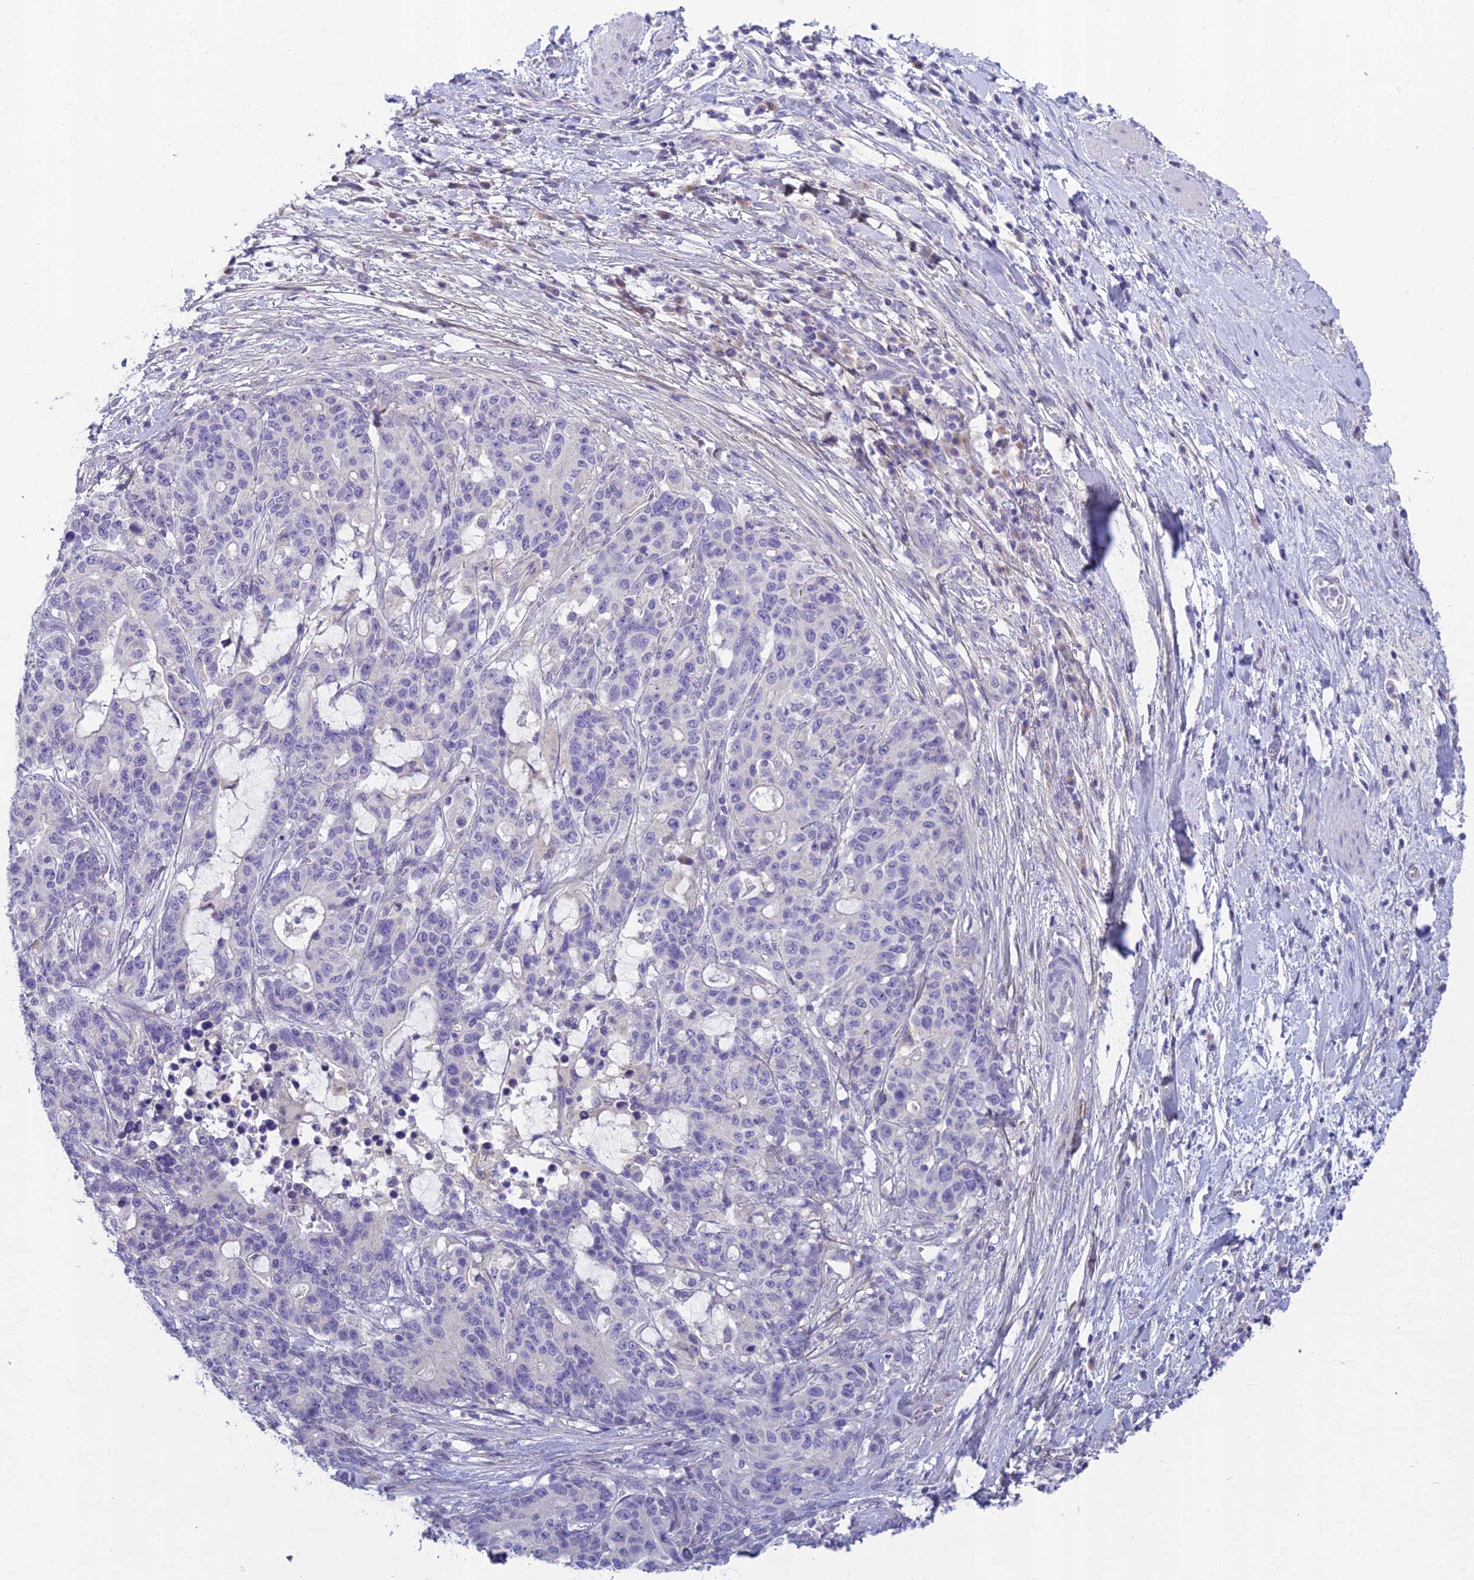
{"staining": {"intensity": "negative", "quantity": "none", "location": "none"}, "tissue": "stomach cancer", "cell_type": "Tumor cells", "image_type": "cancer", "snomed": [{"axis": "morphology", "description": "Normal tissue, NOS"}, {"axis": "morphology", "description": "Adenocarcinoma, NOS"}, {"axis": "topography", "description": "Stomach"}], "caption": "The histopathology image reveals no significant positivity in tumor cells of adenocarcinoma (stomach).", "gene": "SLC25A41", "patient": {"sex": "female", "age": 64}}